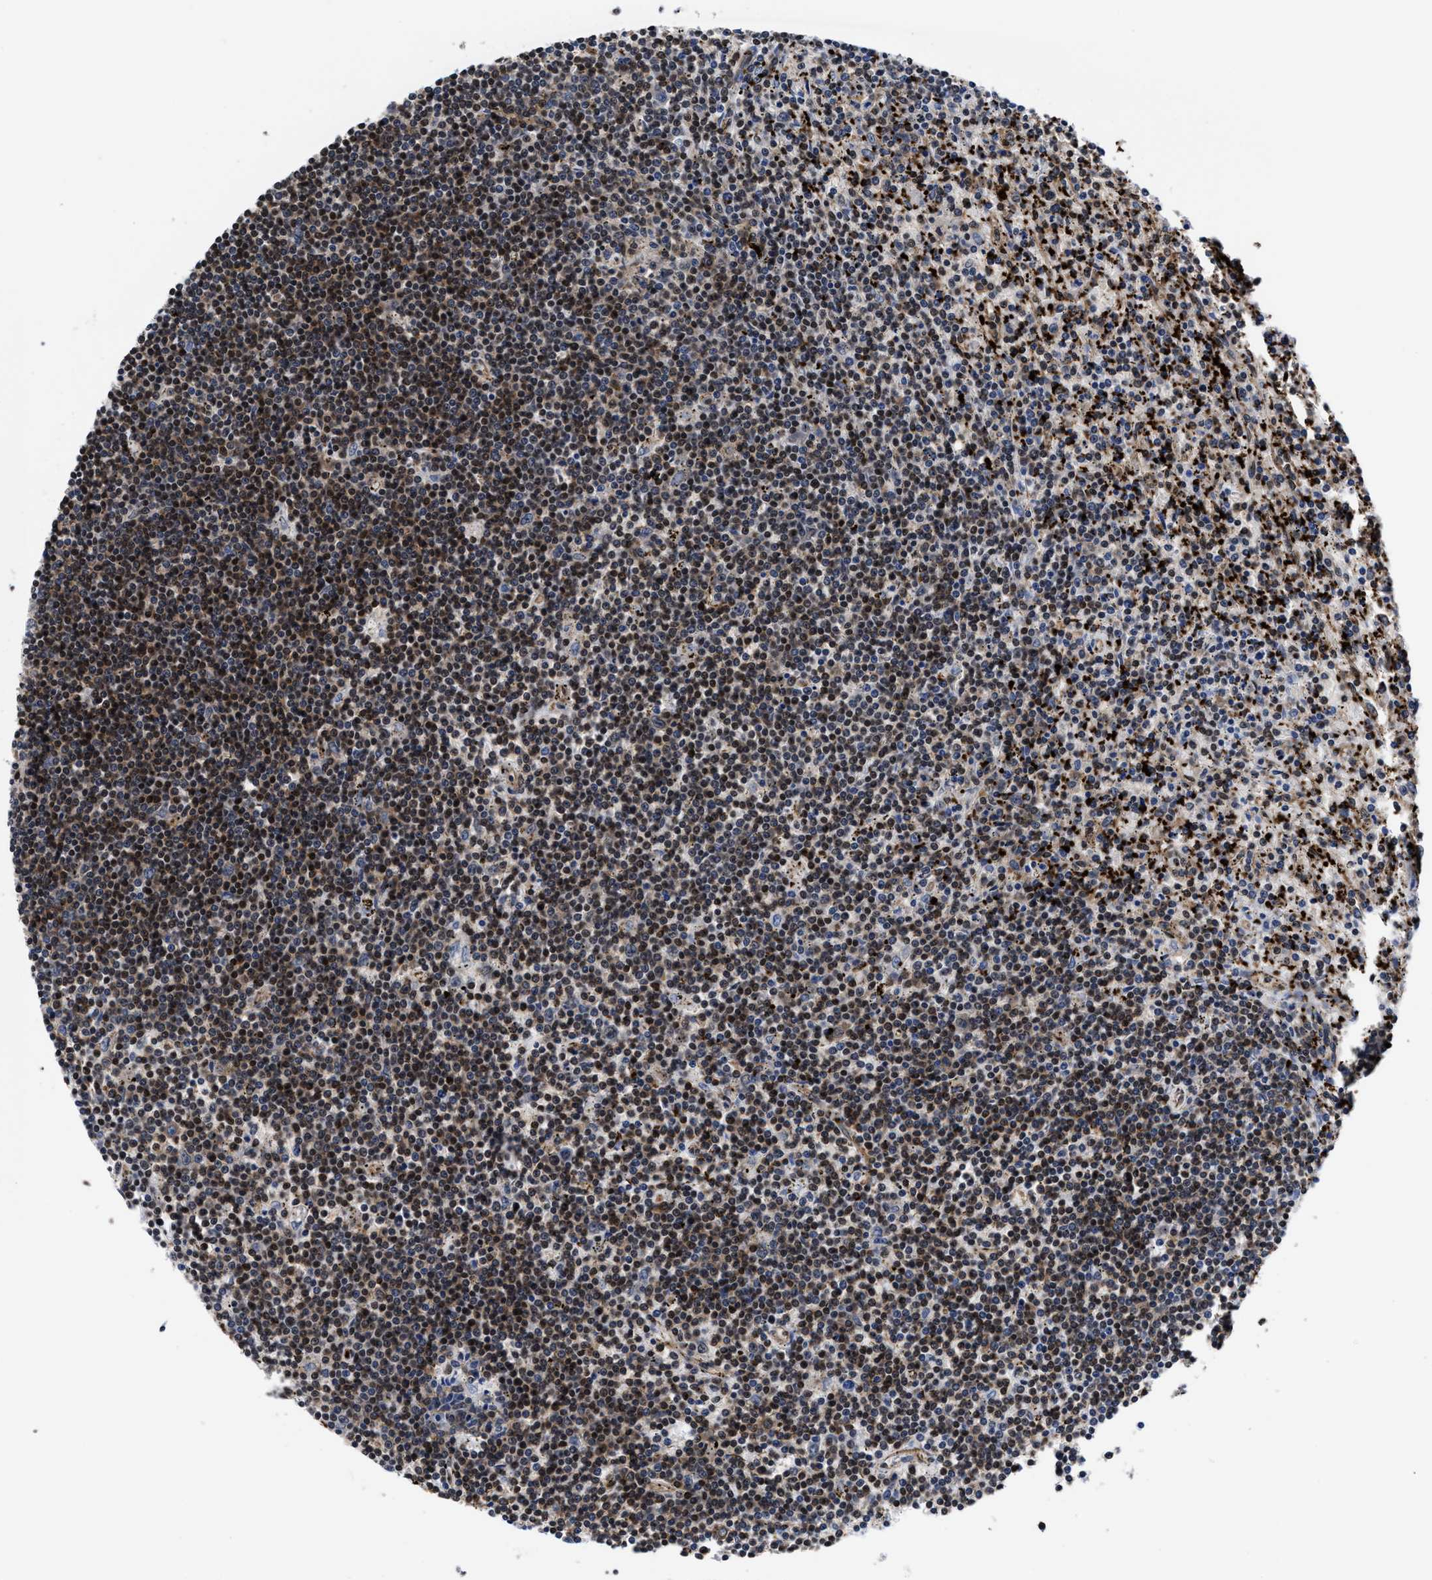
{"staining": {"intensity": "weak", "quantity": "25%-75%", "location": "cytoplasmic/membranous"}, "tissue": "lymphoma", "cell_type": "Tumor cells", "image_type": "cancer", "snomed": [{"axis": "morphology", "description": "Malignant lymphoma, non-Hodgkin's type, Low grade"}, {"axis": "topography", "description": "Spleen"}], "caption": "Immunohistochemistry micrograph of neoplastic tissue: low-grade malignant lymphoma, non-Hodgkin's type stained using IHC reveals low levels of weak protein expression localized specifically in the cytoplasmic/membranous of tumor cells, appearing as a cytoplasmic/membranous brown color.", "gene": "ACLY", "patient": {"sex": "male", "age": 76}}